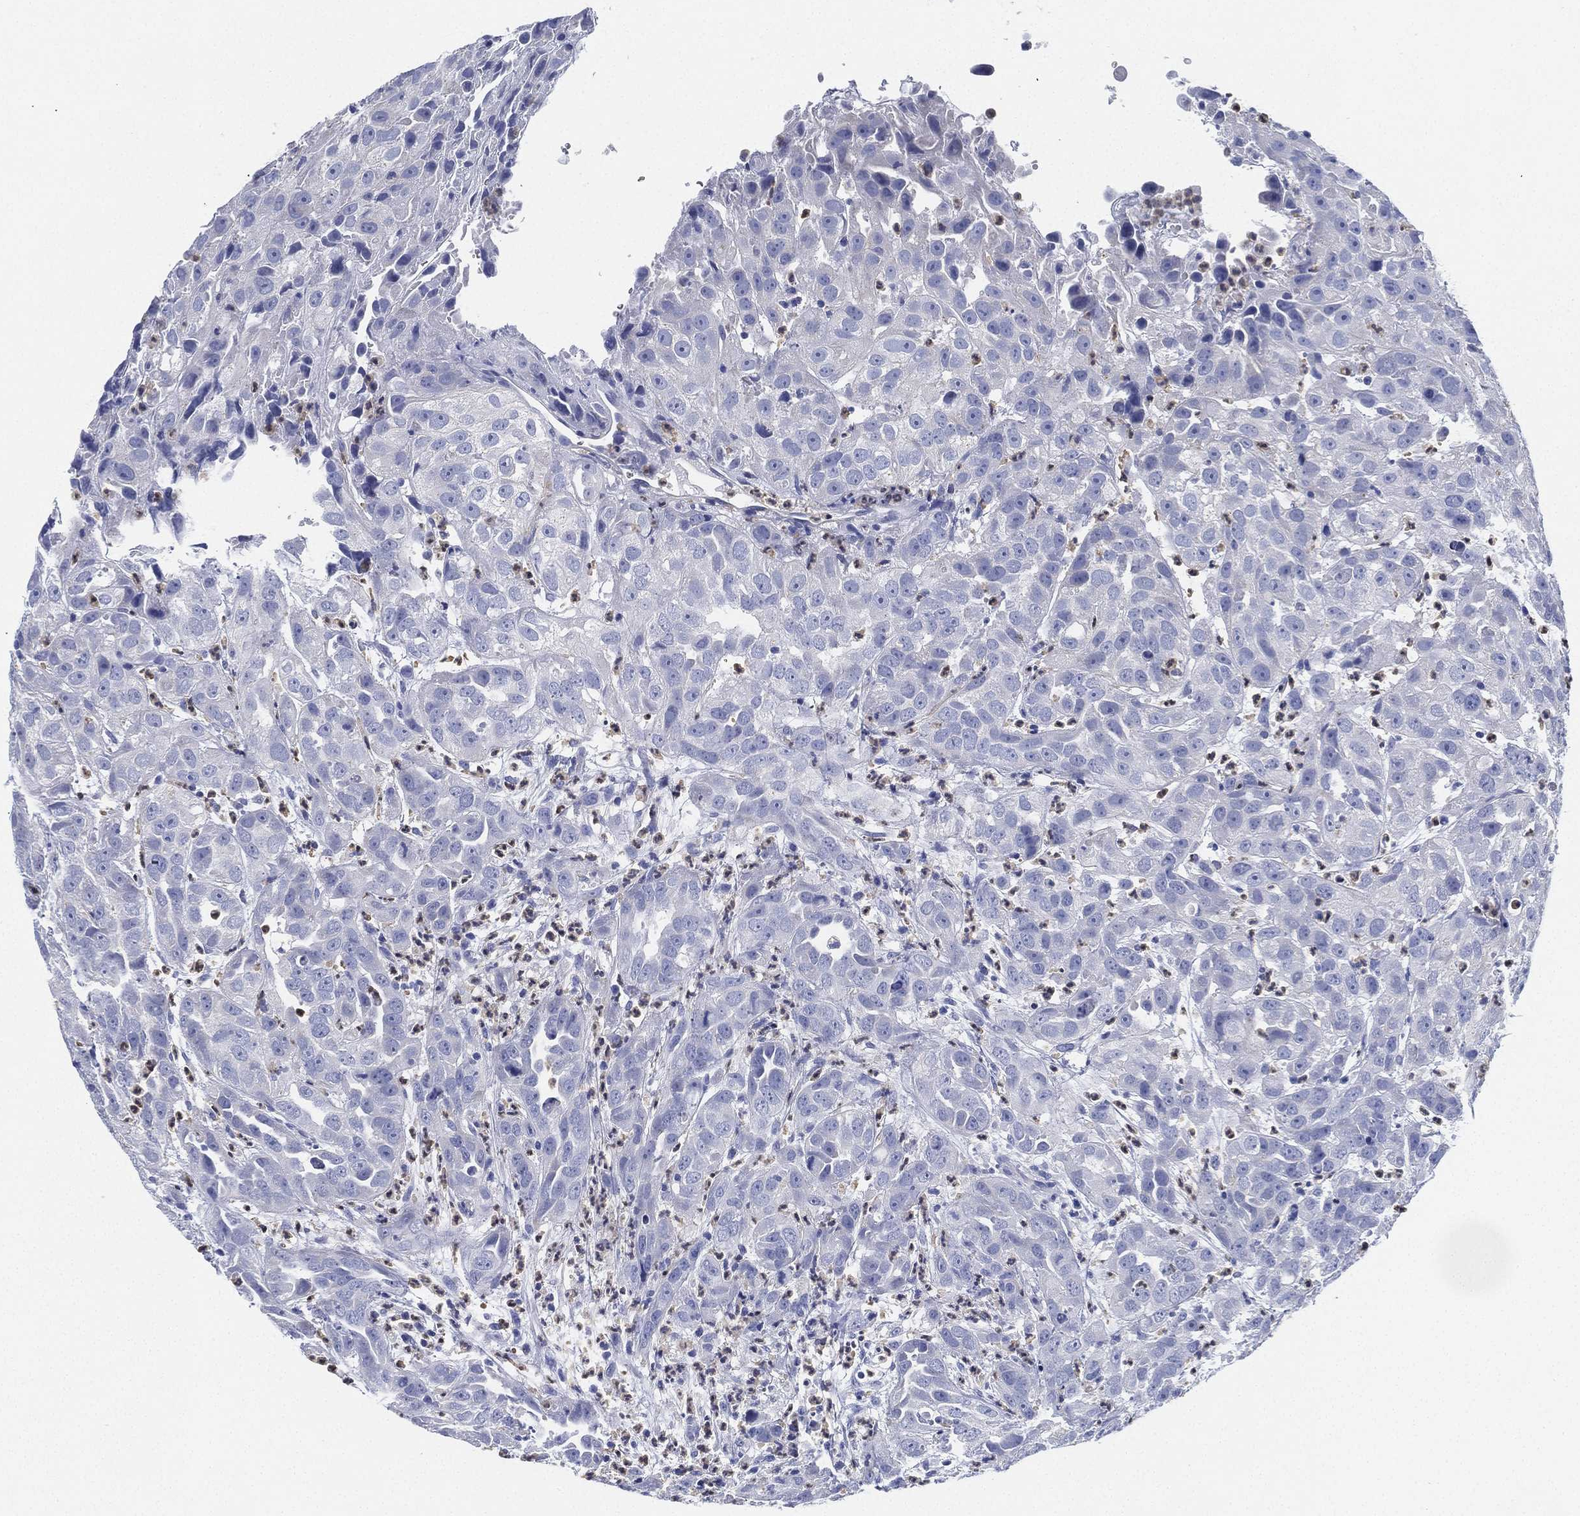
{"staining": {"intensity": "negative", "quantity": "none", "location": "none"}, "tissue": "urothelial cancer", "cell_type": "Tumor cells", "image_type": "cancer", "snomed": [{"axis": "morphology", "description": "Urothelial carcinoma, High grade"}, {"axis": "topography", "description": "Urinary bladder"}], "caption": "This is an IHC micrograph of urothelial carcinoma (high-grade). There is no positivity in tumor cells.", "gene": "DEFB121", "patient": {"sex": "female", "age": 41}}